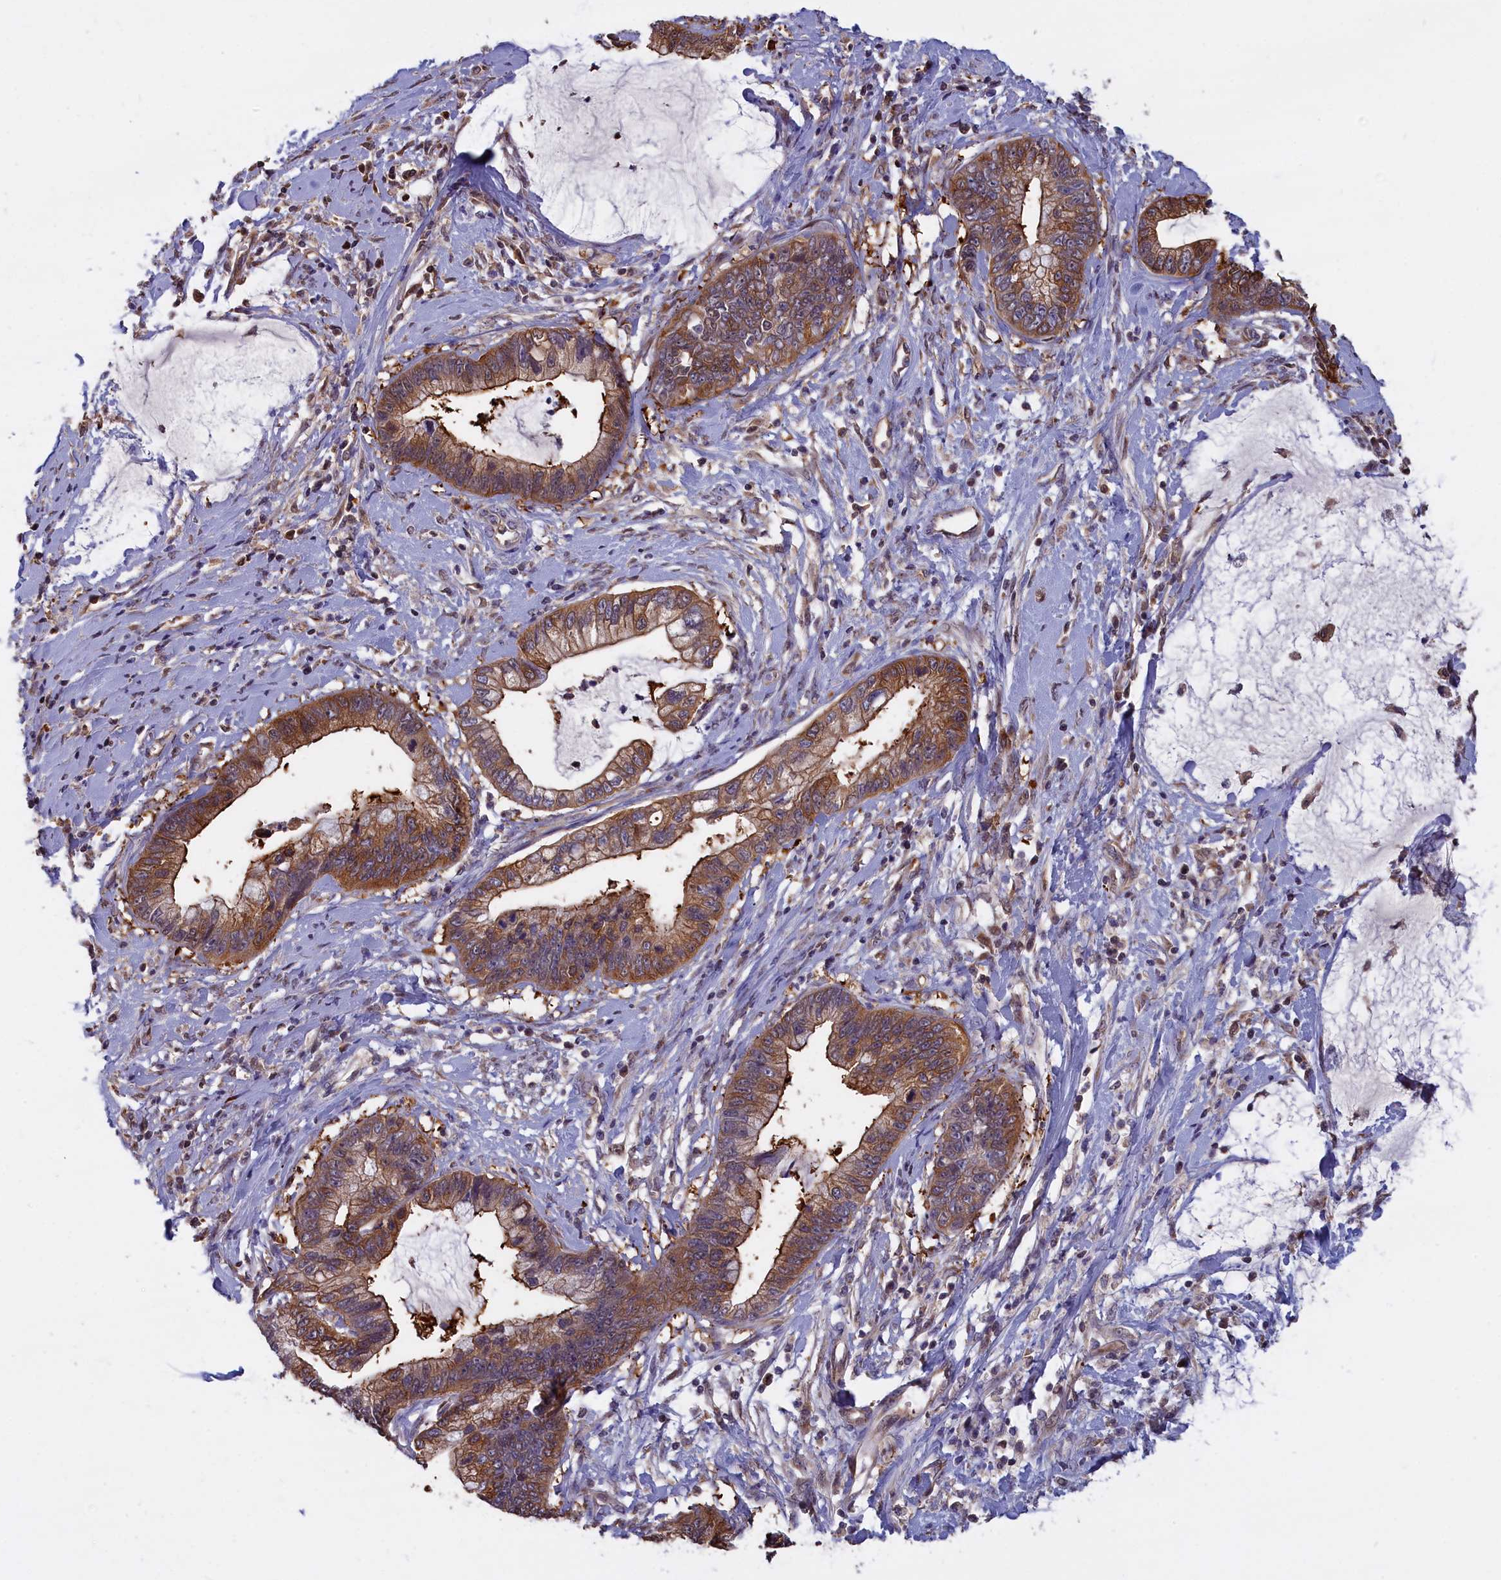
{"staining": {"intensity": "moderate", "quantity": ">75%", "location": "cytoplasmic/membranous"}, "tissue": "cervical cancer", "cell_type": "Tumor cells", "image_type": "cancer", "snomed": [{"axis": "morphology", "description": "Adenocarcinoma, NOS"}, {"axis": "topography", "description": "Cervix"}], "caption": "This histopathology image demonstrates immunohistochemistry (IHC) staining of human cervical cancer (adenocarcinoma), with medium moderate cytoplasmic/membranous staining in about >75% of tumor cells.", "gene": "ABCC8", "patient": {"sex": "female", "age": 44}}